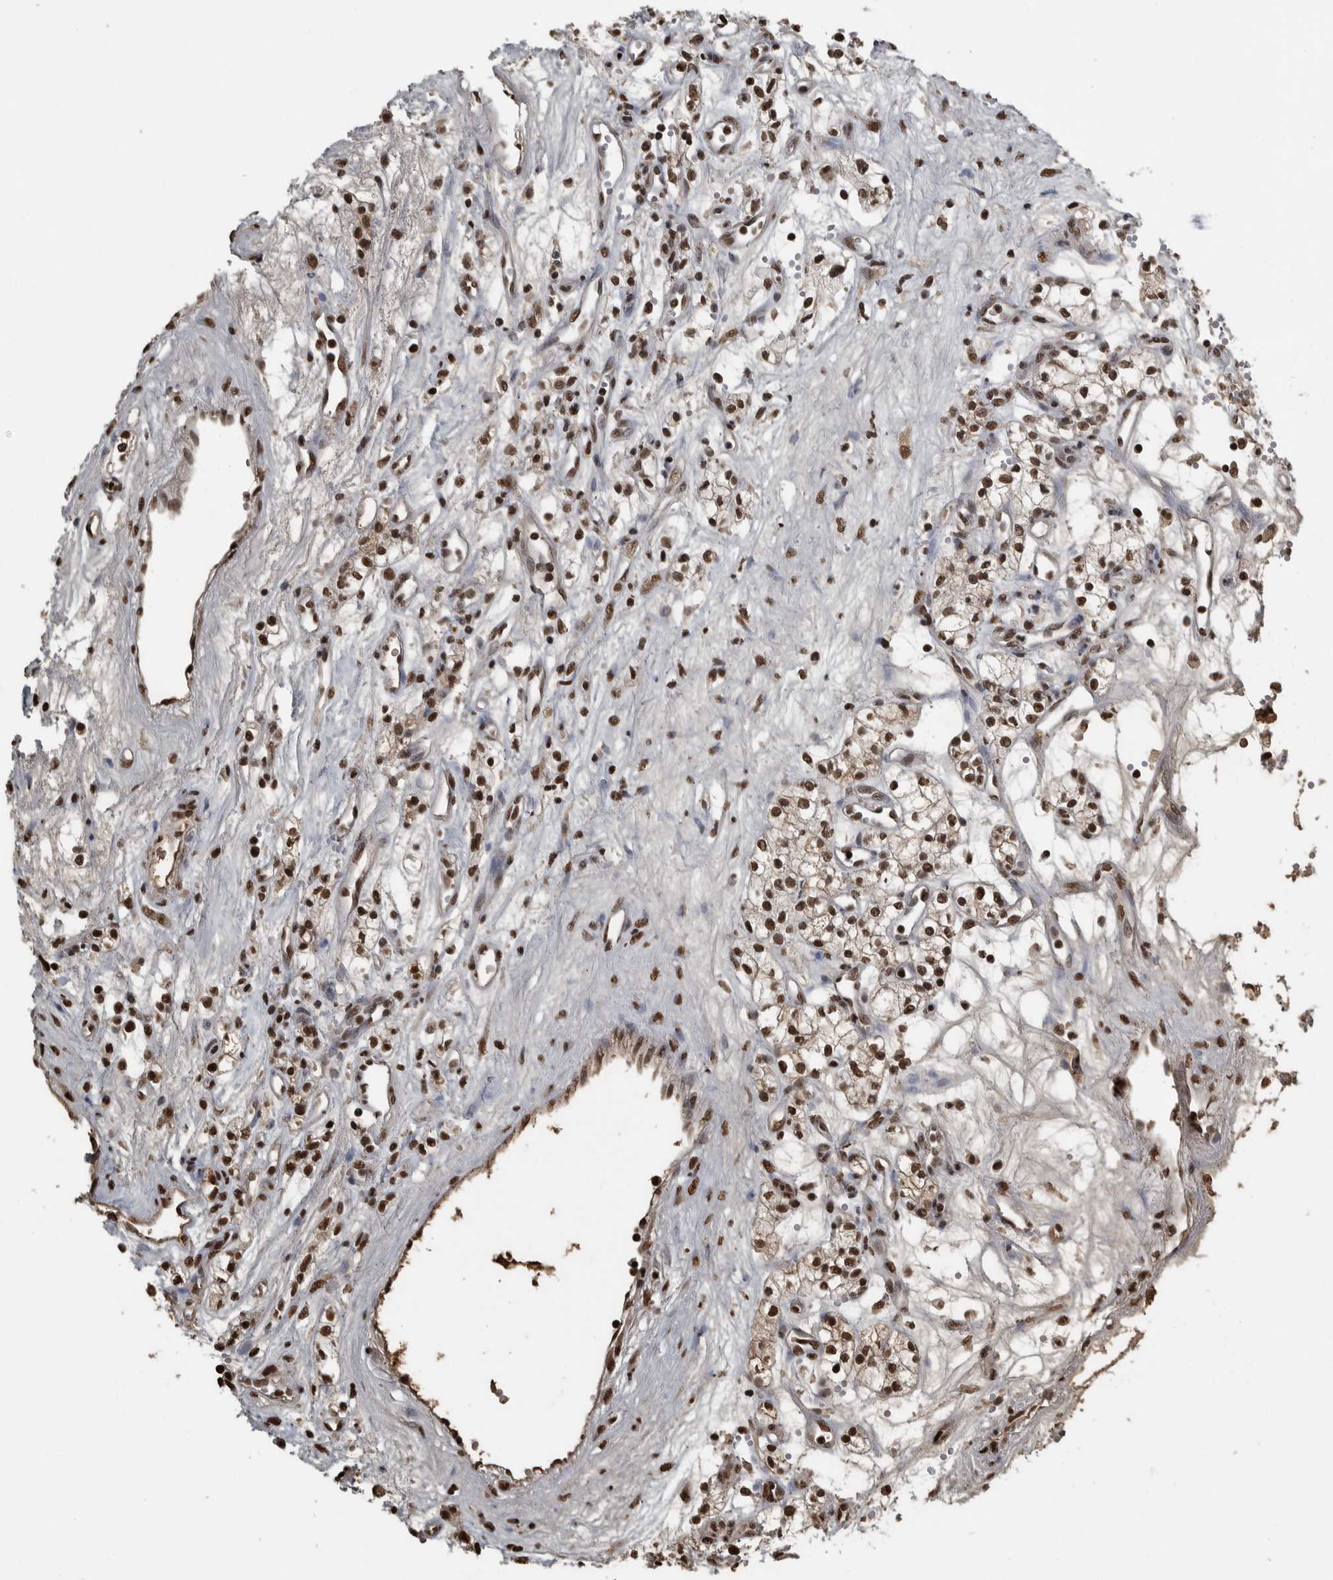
{"staining": {"intensity": "strong", "quantity": ">75%", "location": "nuclear"}, "tissue": "renal cancer", "cell_type": "Tumor cells", "image_type": "cancer", "snomed": [{"axis": "morphology", "description": "Adenocarcinoma, NOS"}, {"axis": "topography", "description": "Kidney"}], "caption": "Immunohistochemistry (IHC) histopathology image of neoplastic tissue: human adenocarcinoma (renal) stained using IHC exhibits high levels of strong protein expression localized specifically in the nuclear of tumor cells, appearing as a nuclear brown color.", "gene": "TGS1", "patient": {"sex": "male", "age": 59}}